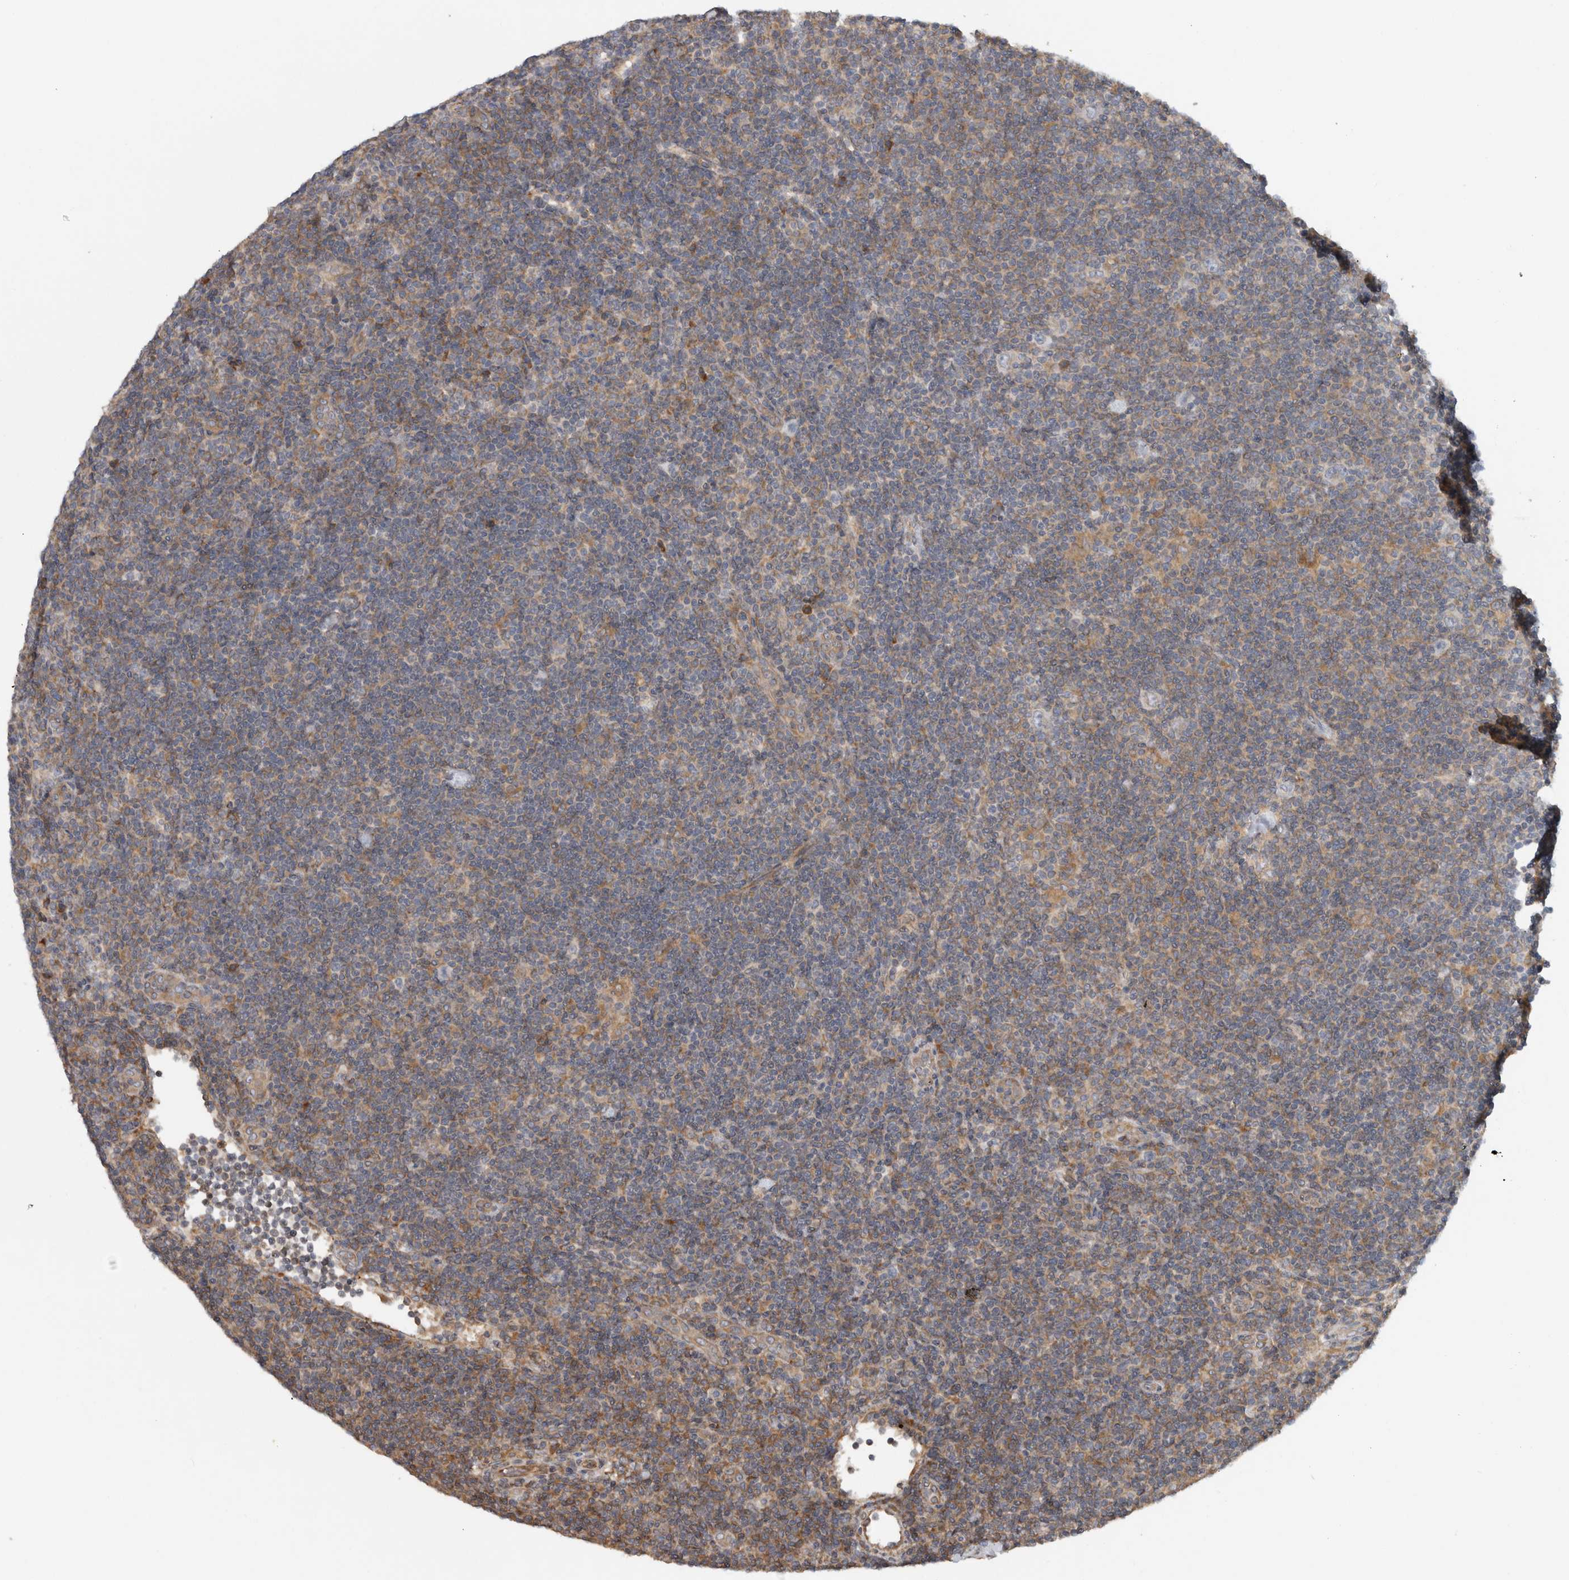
{"staining": {"intensity": "negative", "quantity": "none", "location": "none"}, "tissue": "lymphoma", "cell_type": "Tumor cells", "image_type": "cancer", "snomed": [{"axis": "morphology", "description": "Hodgkin's disease, NOS"}, {"axis": "topography", "description": "Lymph node"}], "caption": "Immunohistochemistry (IHC) image of neoplastic tissue: Hodgkin's disease stained with DAB demonstrates no significant protein expression in tumor cells.", "gene": "PARP6", "patient": {"sex": "female", "age": 57}}